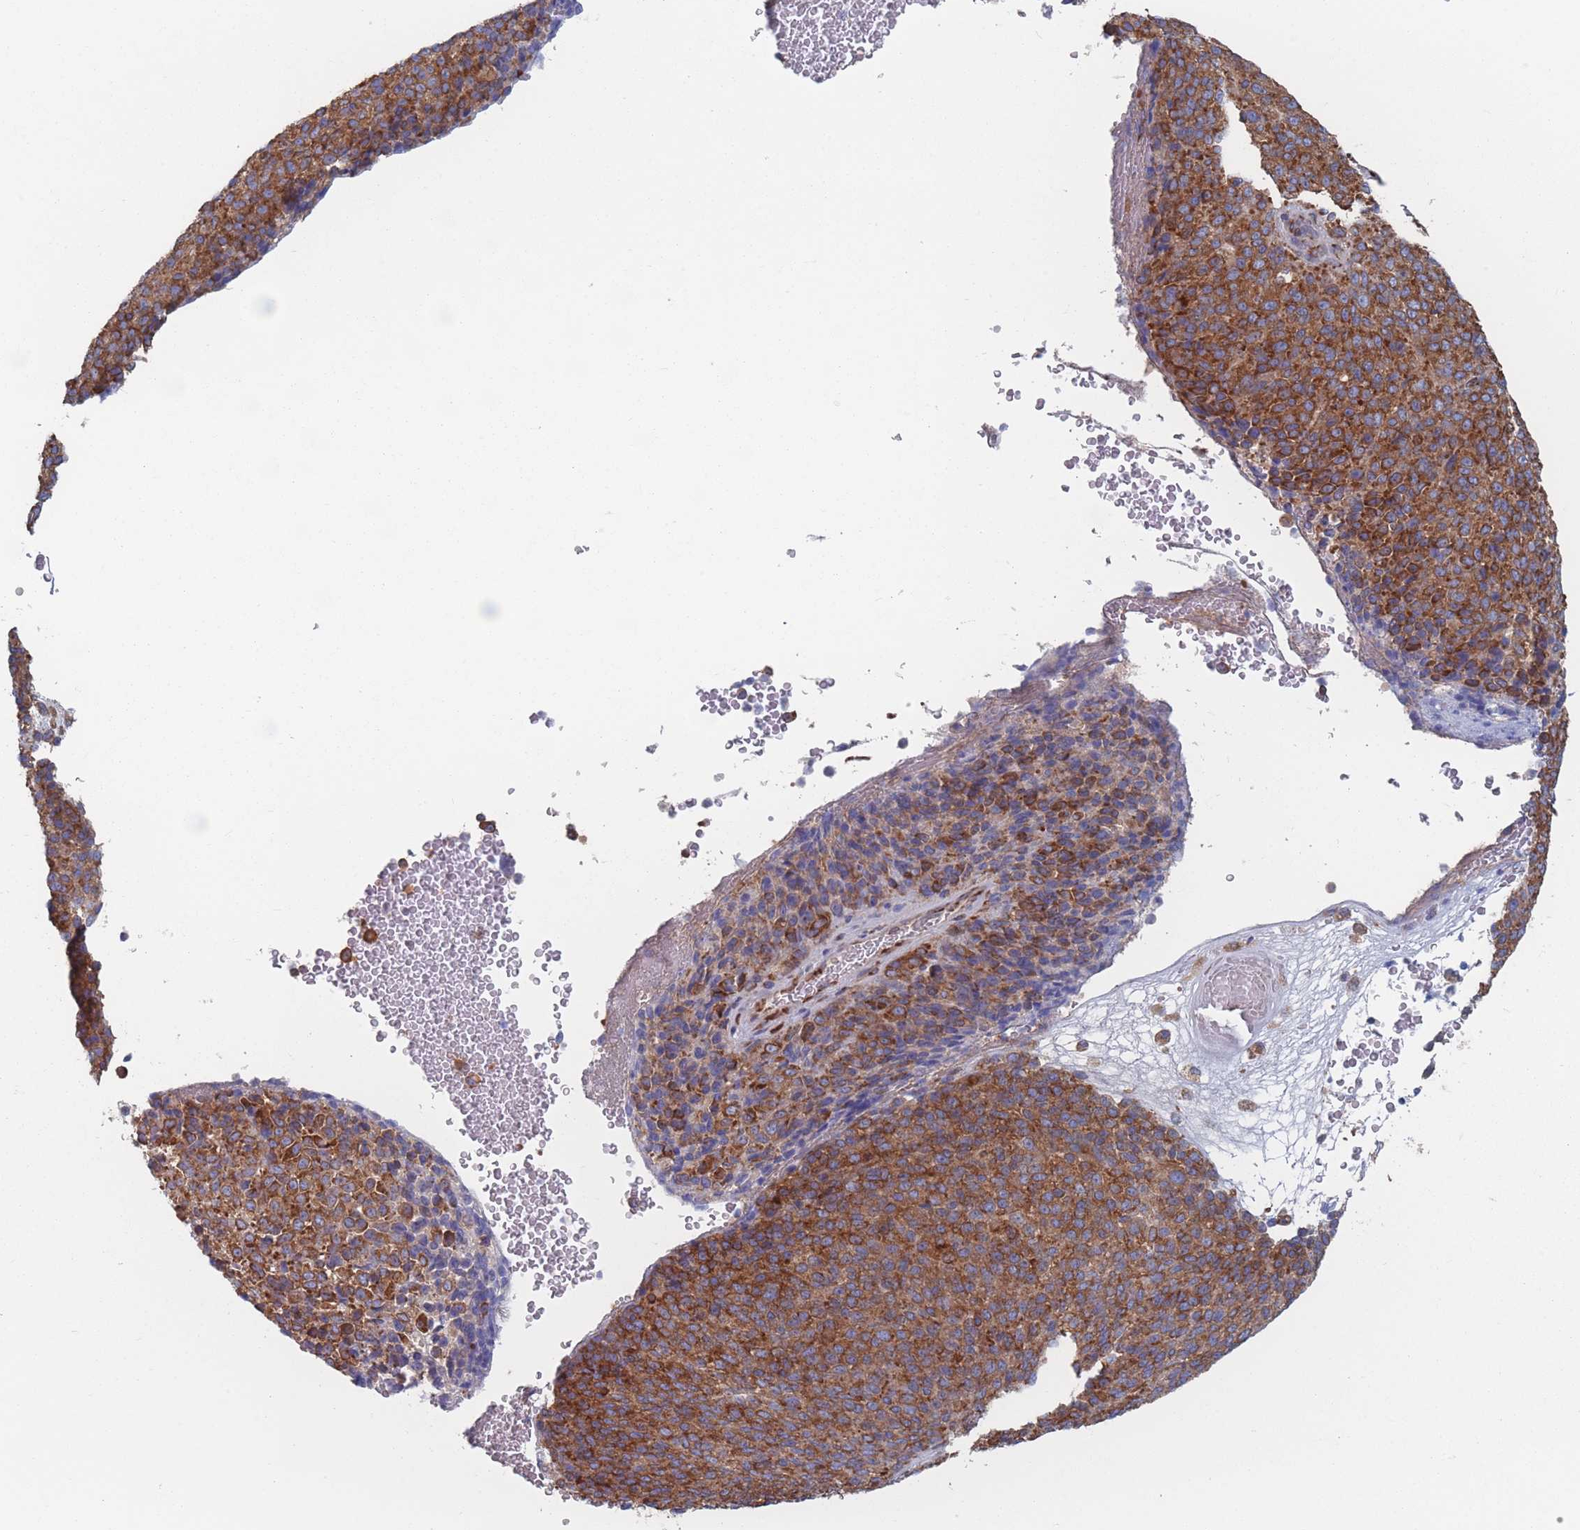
{"staining": {"intensity": "moderate", "quantity": ">75%", "location": "cytoplasmic/membranous"}, "tissue": "melanoma", "cell_type": "Tumor cells", "image_type": "cancer", "snomed": [{"axis": "morphology", "description": "Malignant melanoma, Metastatic site"}, {"axis": "topography", "description": "Brain"}], "caption": "This is a micrograph of immunohistochemistry (IHC) staining of melanoma, which shows moderate positivity in the cytoplasmic/membranous of tumor cells.", "gene": "EEF1B2", "patient": {"sex": "female", "age": 56}}